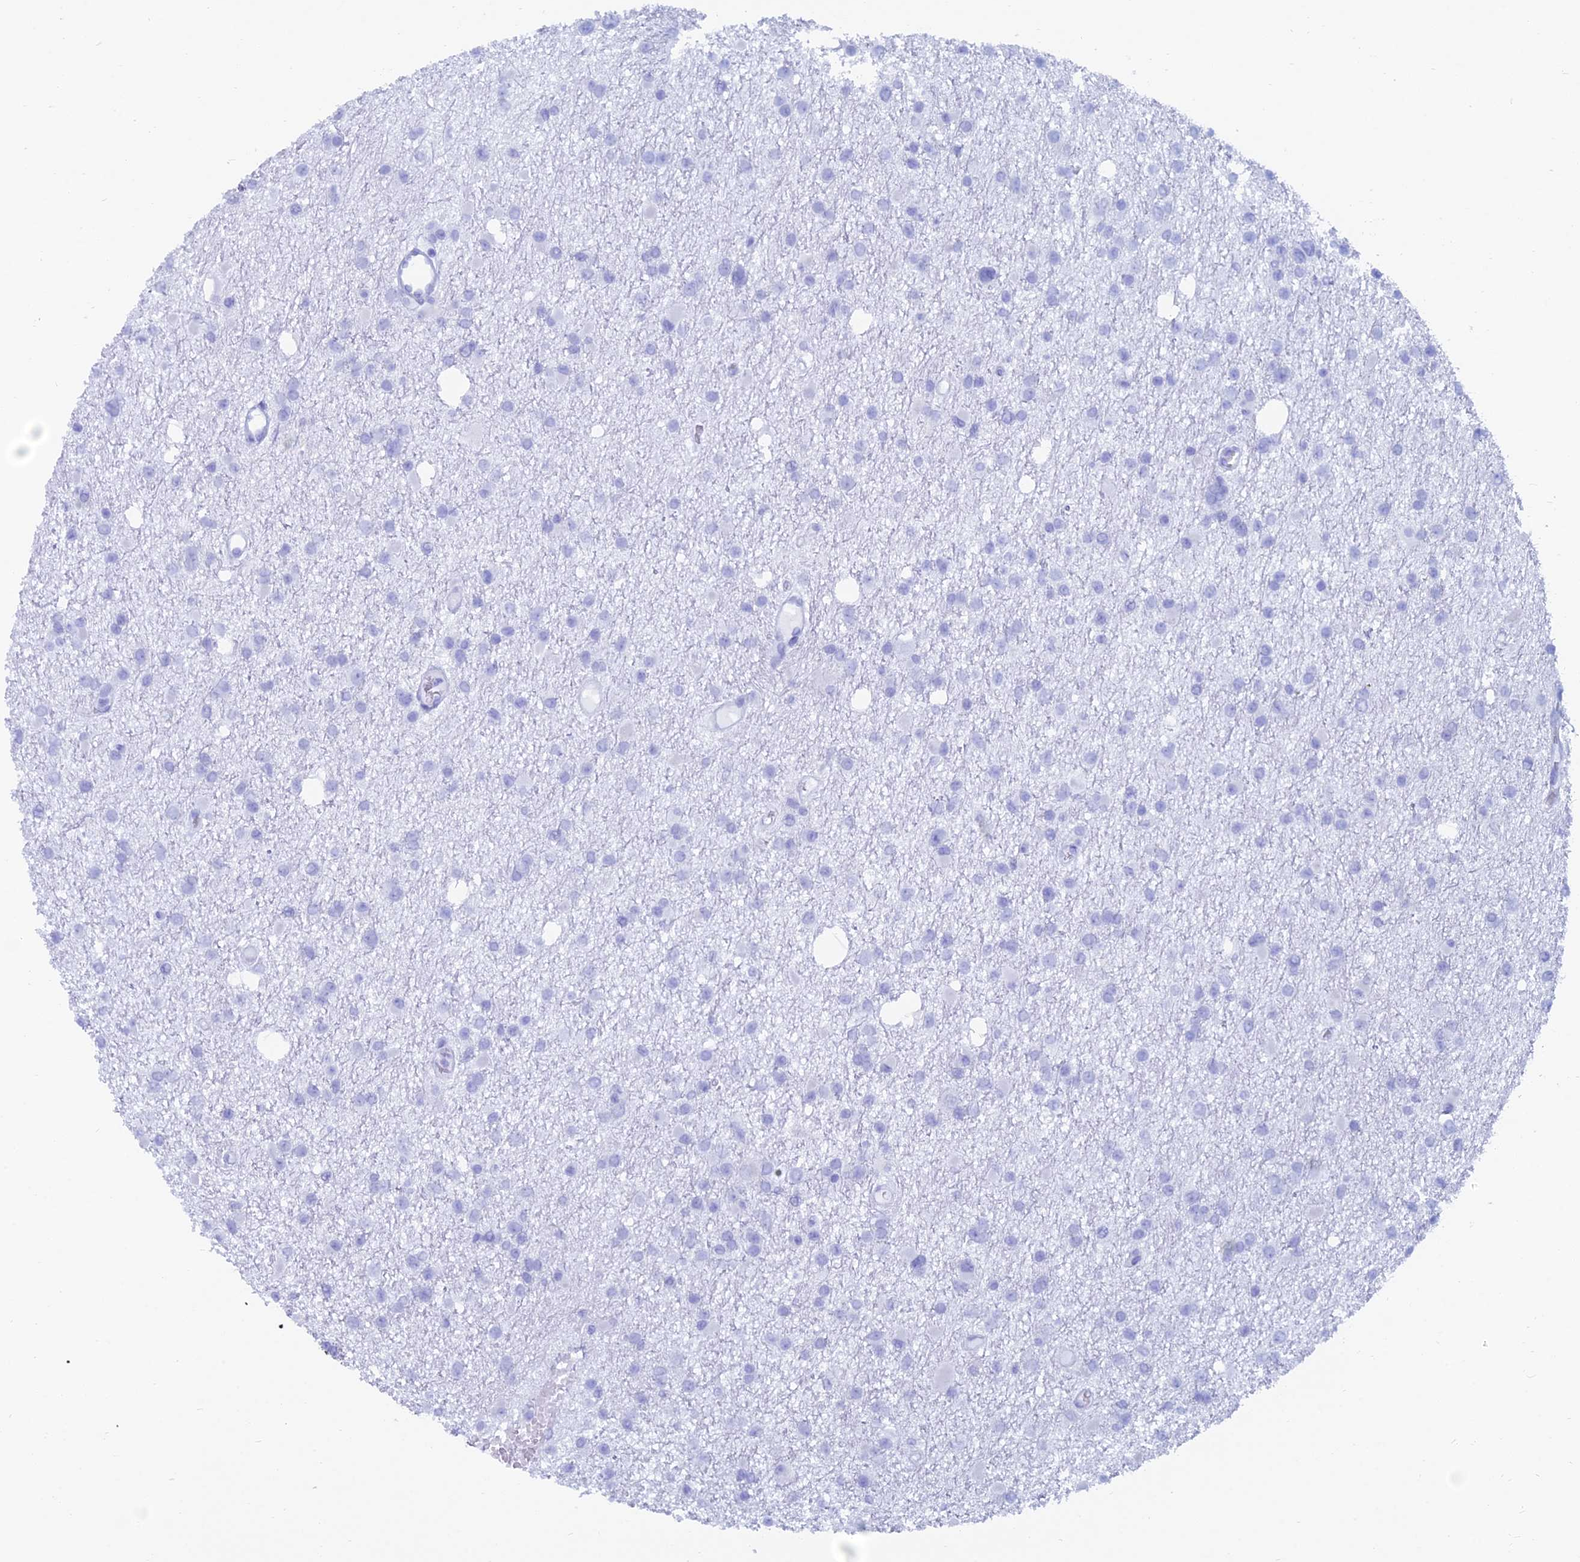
{"staining": {"intensity": "negative", "quantity": "none", "location": "none"}, "tissue": "glioma", "cell_type": "Tumor cells", "image_type": "cancer", "snomed": [{"axis": "morphology", "description": "Glioma, malignant, Low grade"}, {"axis": "topography", "description": "Brain"}], "caption": "Malignant glioma (low-grade) was stained to show a protein in brown. There is no significant expression in tumor cells.", "gene": "CAPS", "patient": {"sex": "female", "age": 22}}